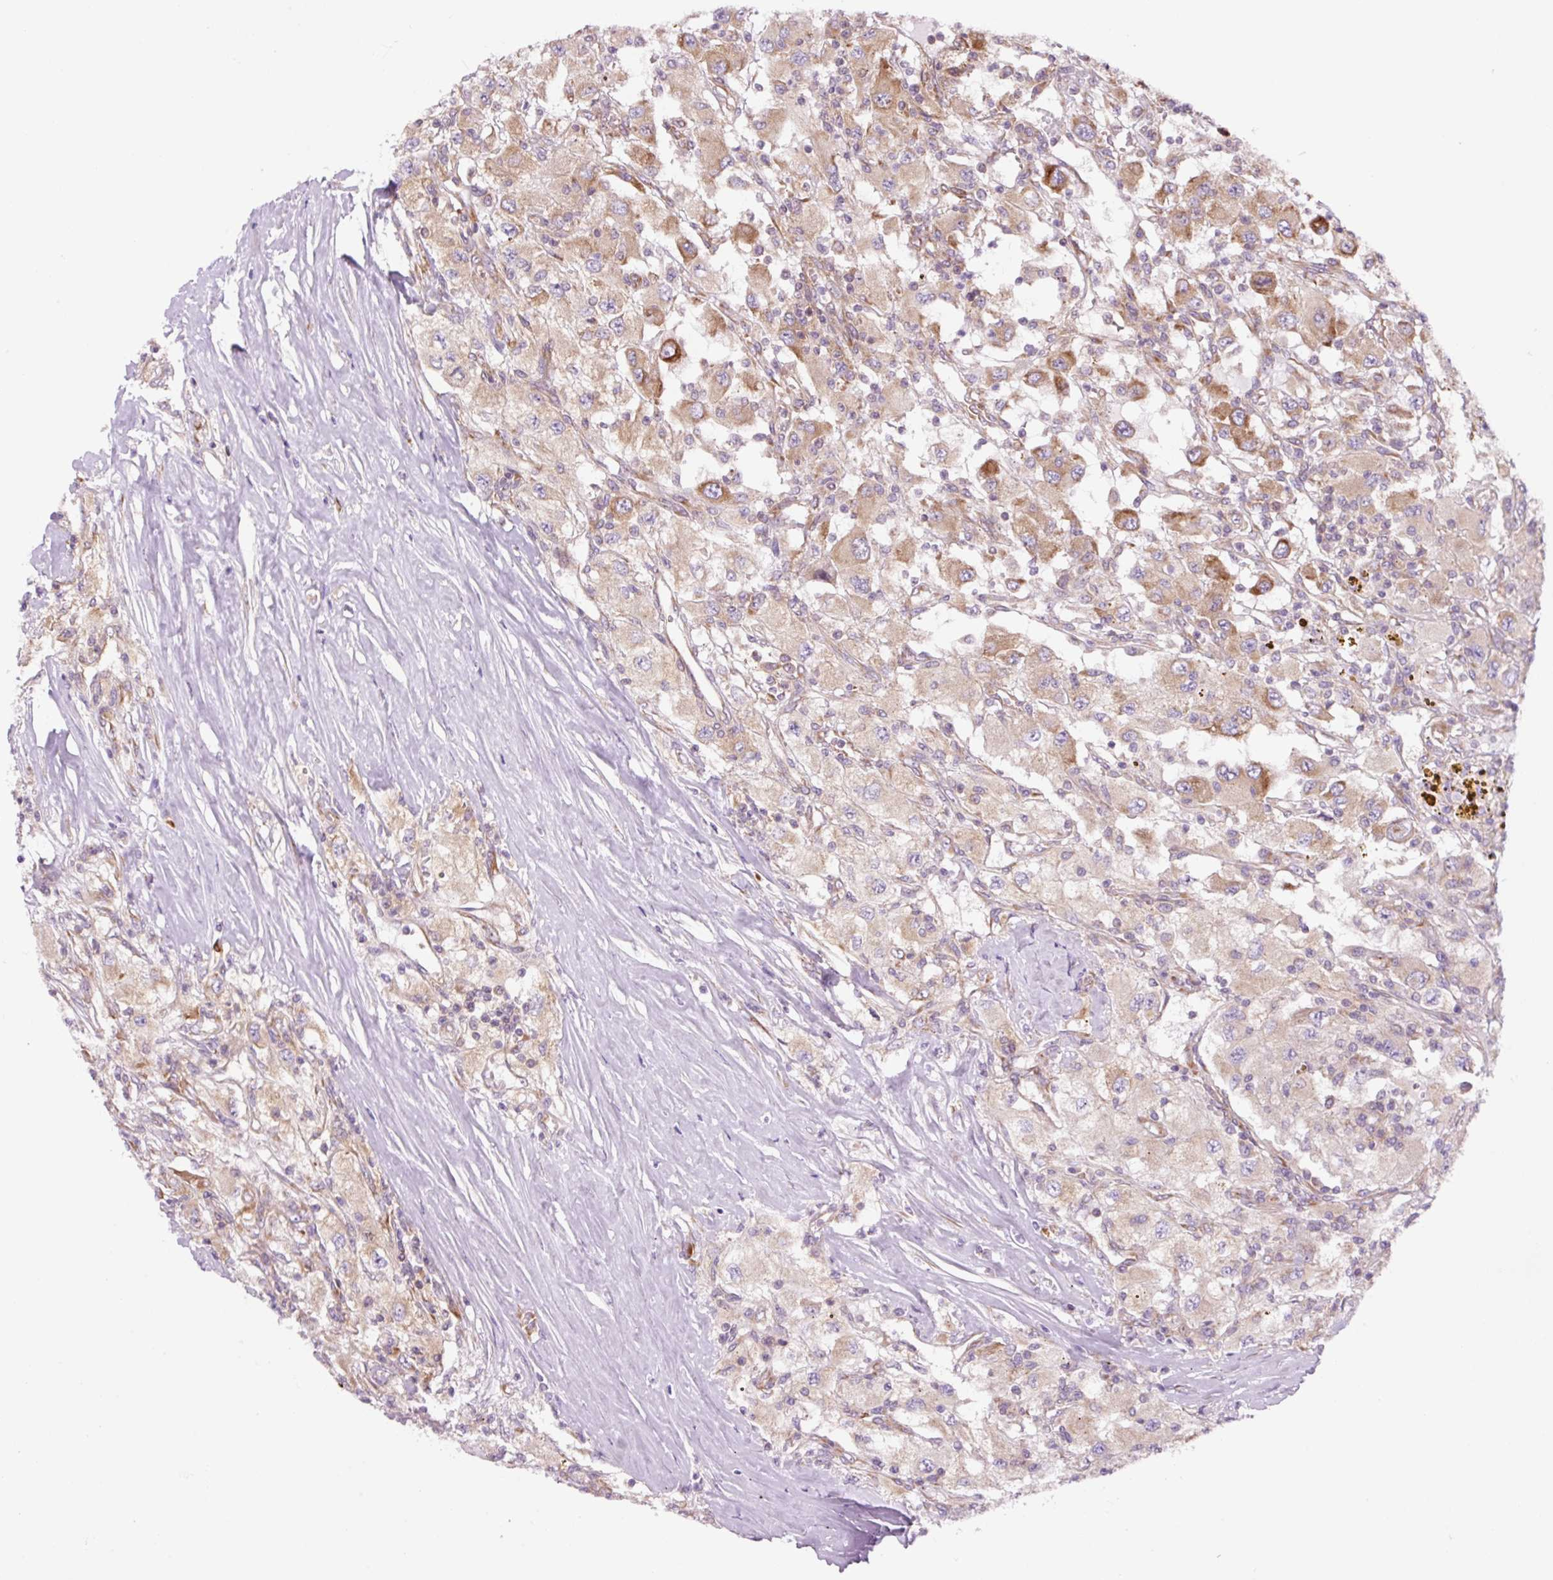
{"staining": {"intensity": "moderate", "quantity": ">75%", "location": "cytoplasmic/membranous"}, "tissue": "renal cancer", "cell_type": "Tumor cells", "image_type": "cancer", "snomed": [{"axis": "morphology", "description": "Adenocarcinoma, NOS"}, {"axis": "topography", "description": "Kidney"}], "caption": "Moderate cytoplasmic/membranous expression is seen in approximately >75% of tumor cells in adenocarcinoma (renal).", "gene": "RPL41", "patient": {"sex": "female", "age": 67}}